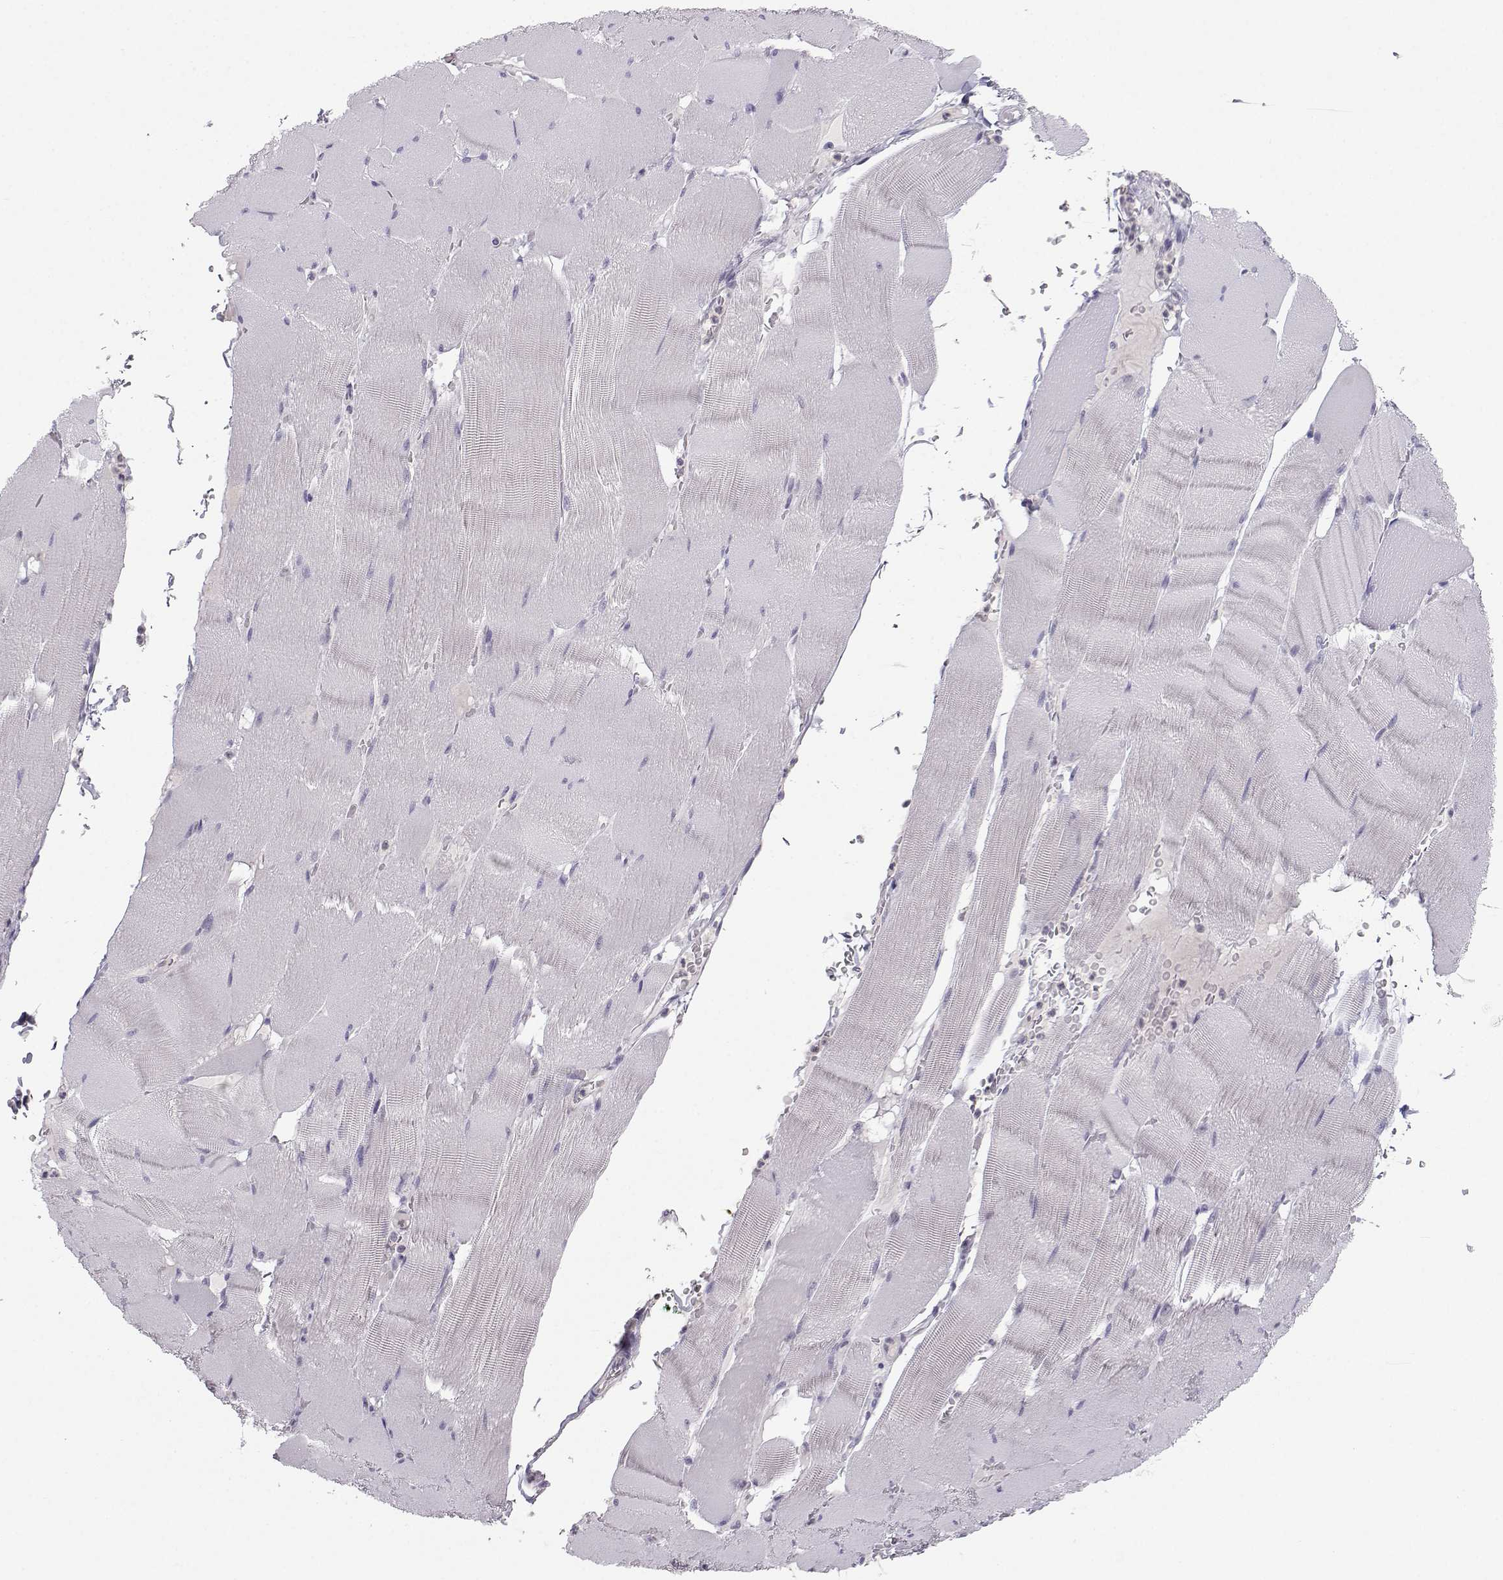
{"staining": {"intensity": "negative", "quantity": "none", "location": "none"}, "tissue": "skeletal muscle", "cell_type": "Myocytes", "image_type": "normal", "snomed": [{"axis": "morphology", "description": "Normal tissue, NOS"}, {"axis": "topography", "description": "Skeletal muscle"}], "caption": "This histopathology image is of unremarkable skeletal muscle stained with immunohistochemistry (IHC) to label a protein in brown with the nuclei are counter-stained blue. There is no expression in myocytes.", "gene": "MROH7", "patient": {"sex": "male", "age": 56}}